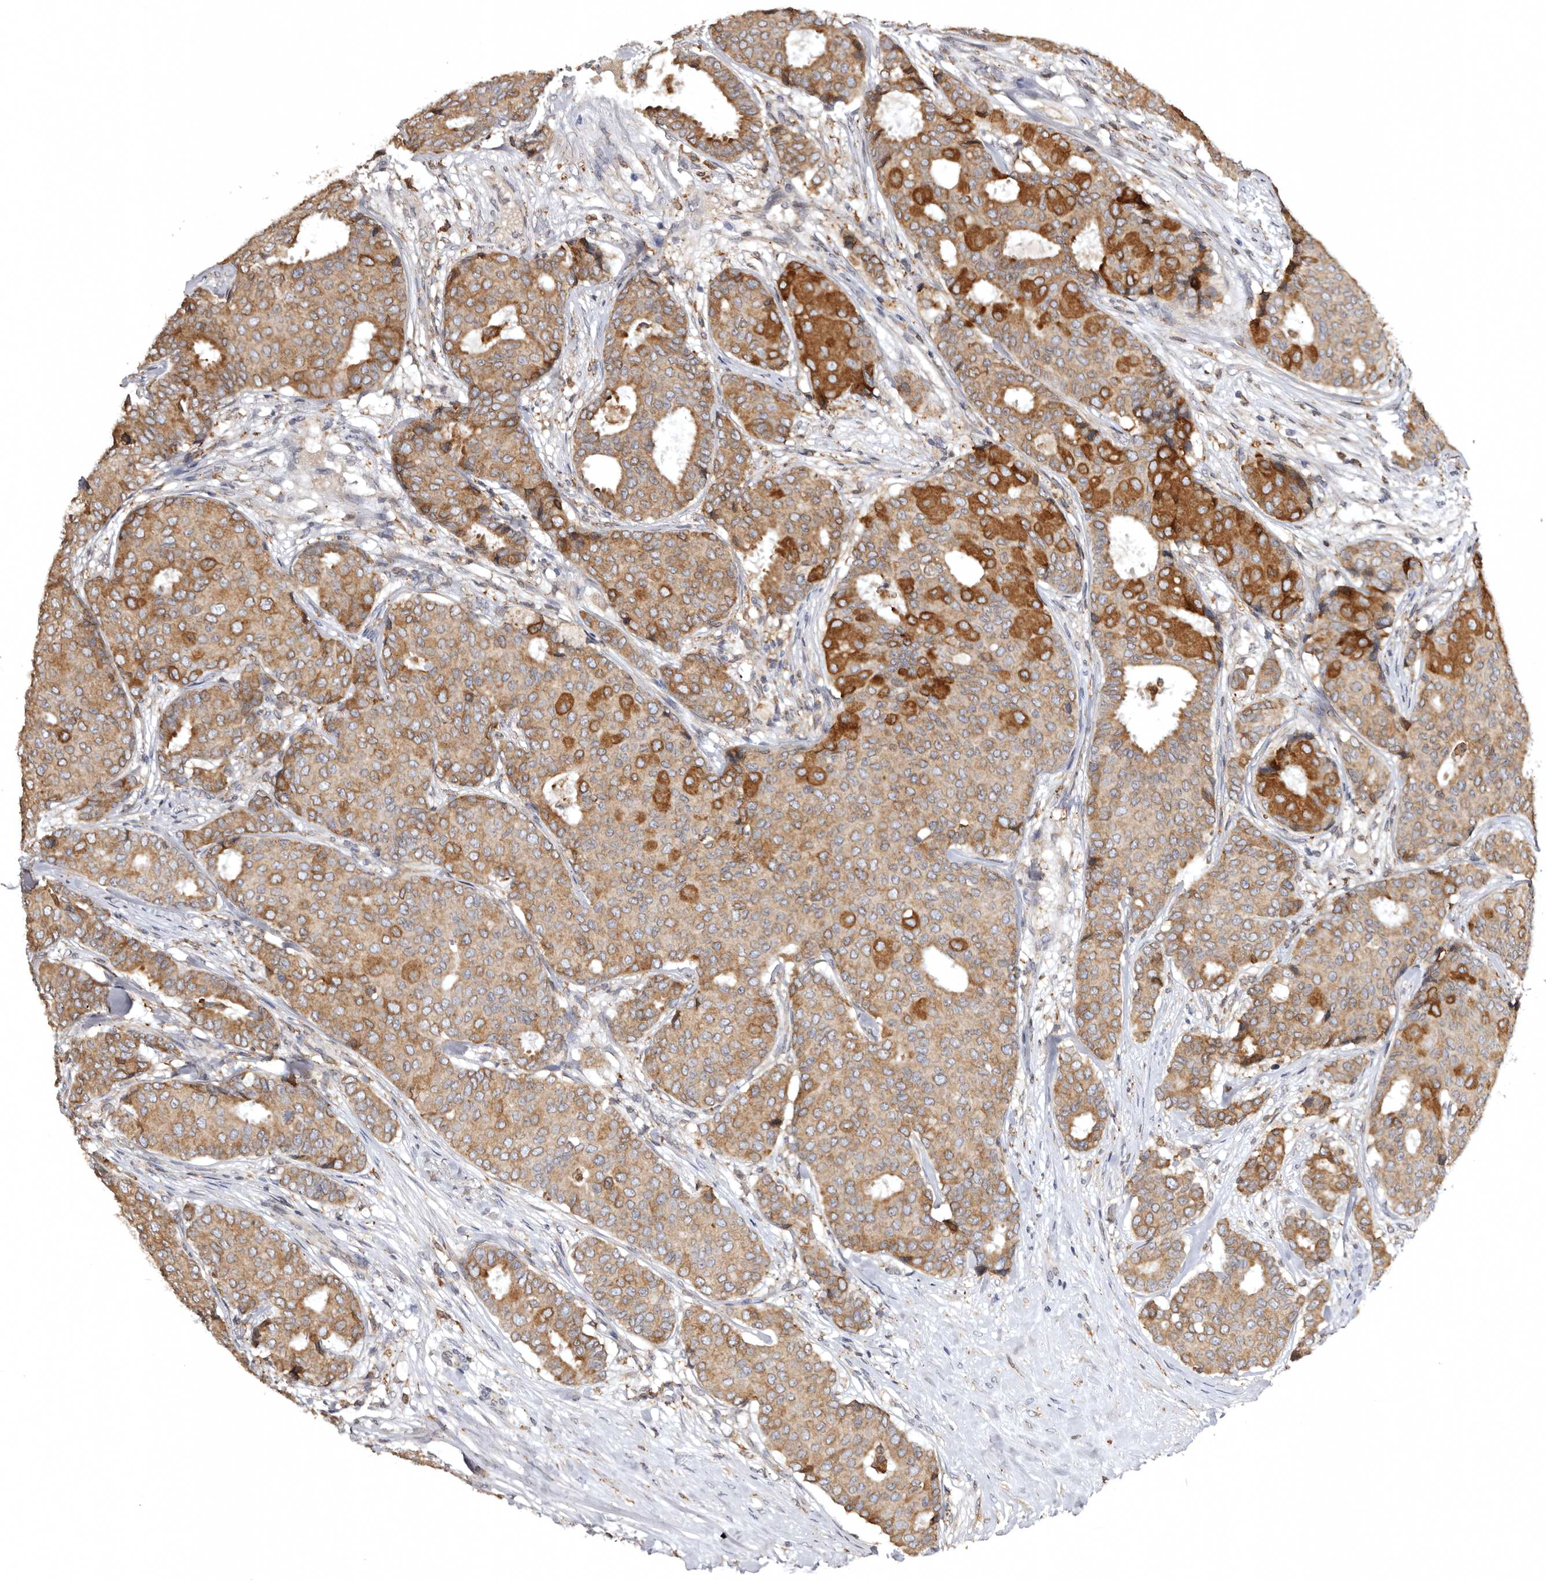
{"staining": {"intensity": "moderate", "quantity": ">75%", "location": "cytoplasmic/membranous"}, "tissue": "breast cancer", "cell_type": "Tumor cells", "image_type": "cancer", "snomed": [{"axis": "morphology", "description": "Duct carcinoma"}, {"axis": "topography", "description": "Breast"}], "caption": "Intraductal carcinoma (breast) tissue shows moderate cytoplasmic/membranous staining in approximately >75% of tumor cells, visualized by immunohistochemistry.", "gene": "INKA2", "patient": {"sex": "female", "age": 75}}